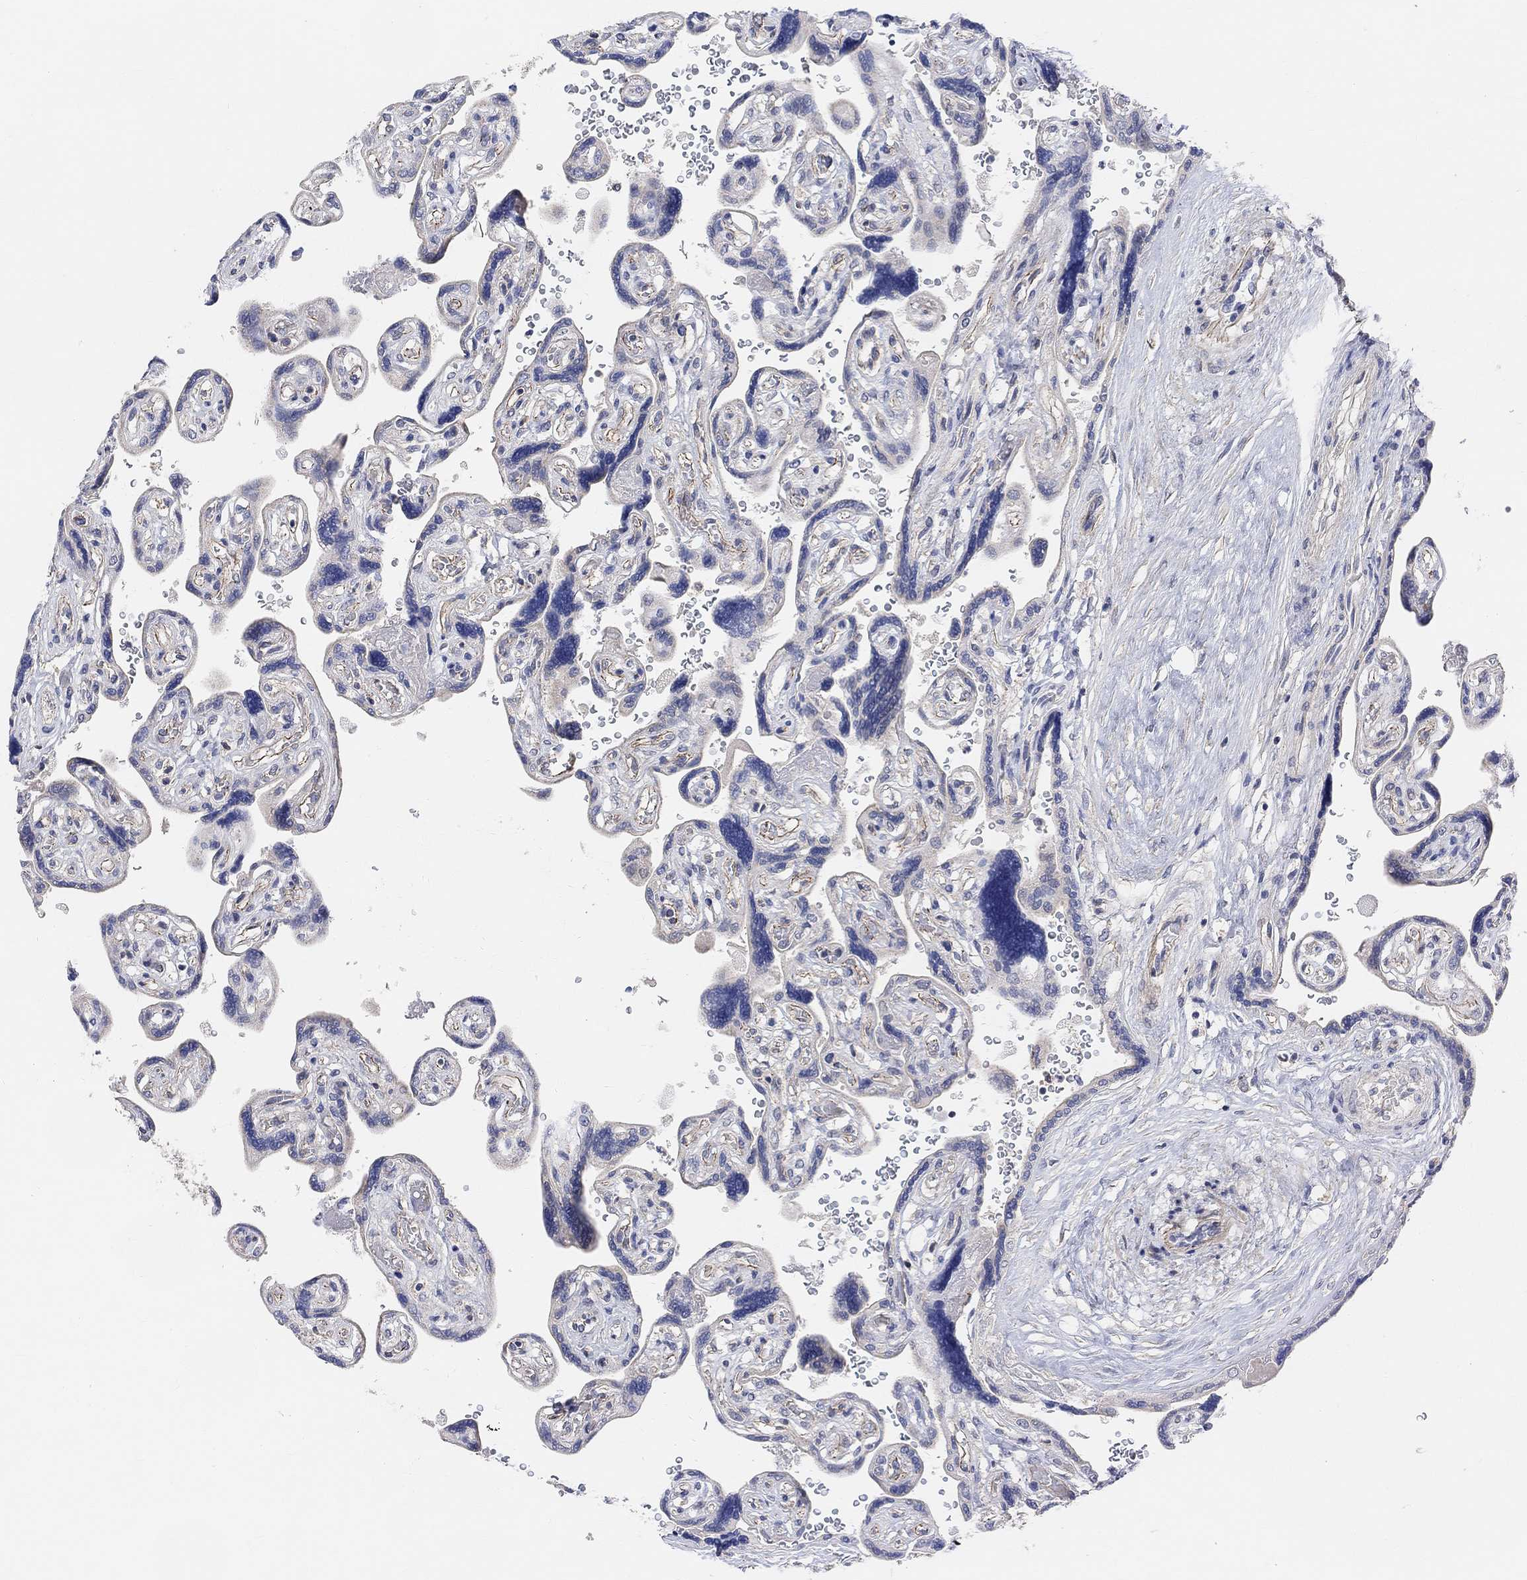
{"staining": {"intensity": "negative", "quantity": "none", "location": "none"}, "tissue": "placenta", "cell_type": "Decidual cells", "image_type": "normal", "snomed": [{"axis": "morphology", "description": "Normal tissue, NOS"}, {"axis": "topography", "description": "Placenta"}], "caption": "Immunohistochemistry (IHC) photomicrograph of normal placenta: human placenta stained with DAB demonstrates no significant protein expression in decidual cells. (Immunohistochemistry (IHC), brightfield microscopy, high magnification).", "gene": "HCRTR1", "patient": {"sex": "female", "age": 32}}